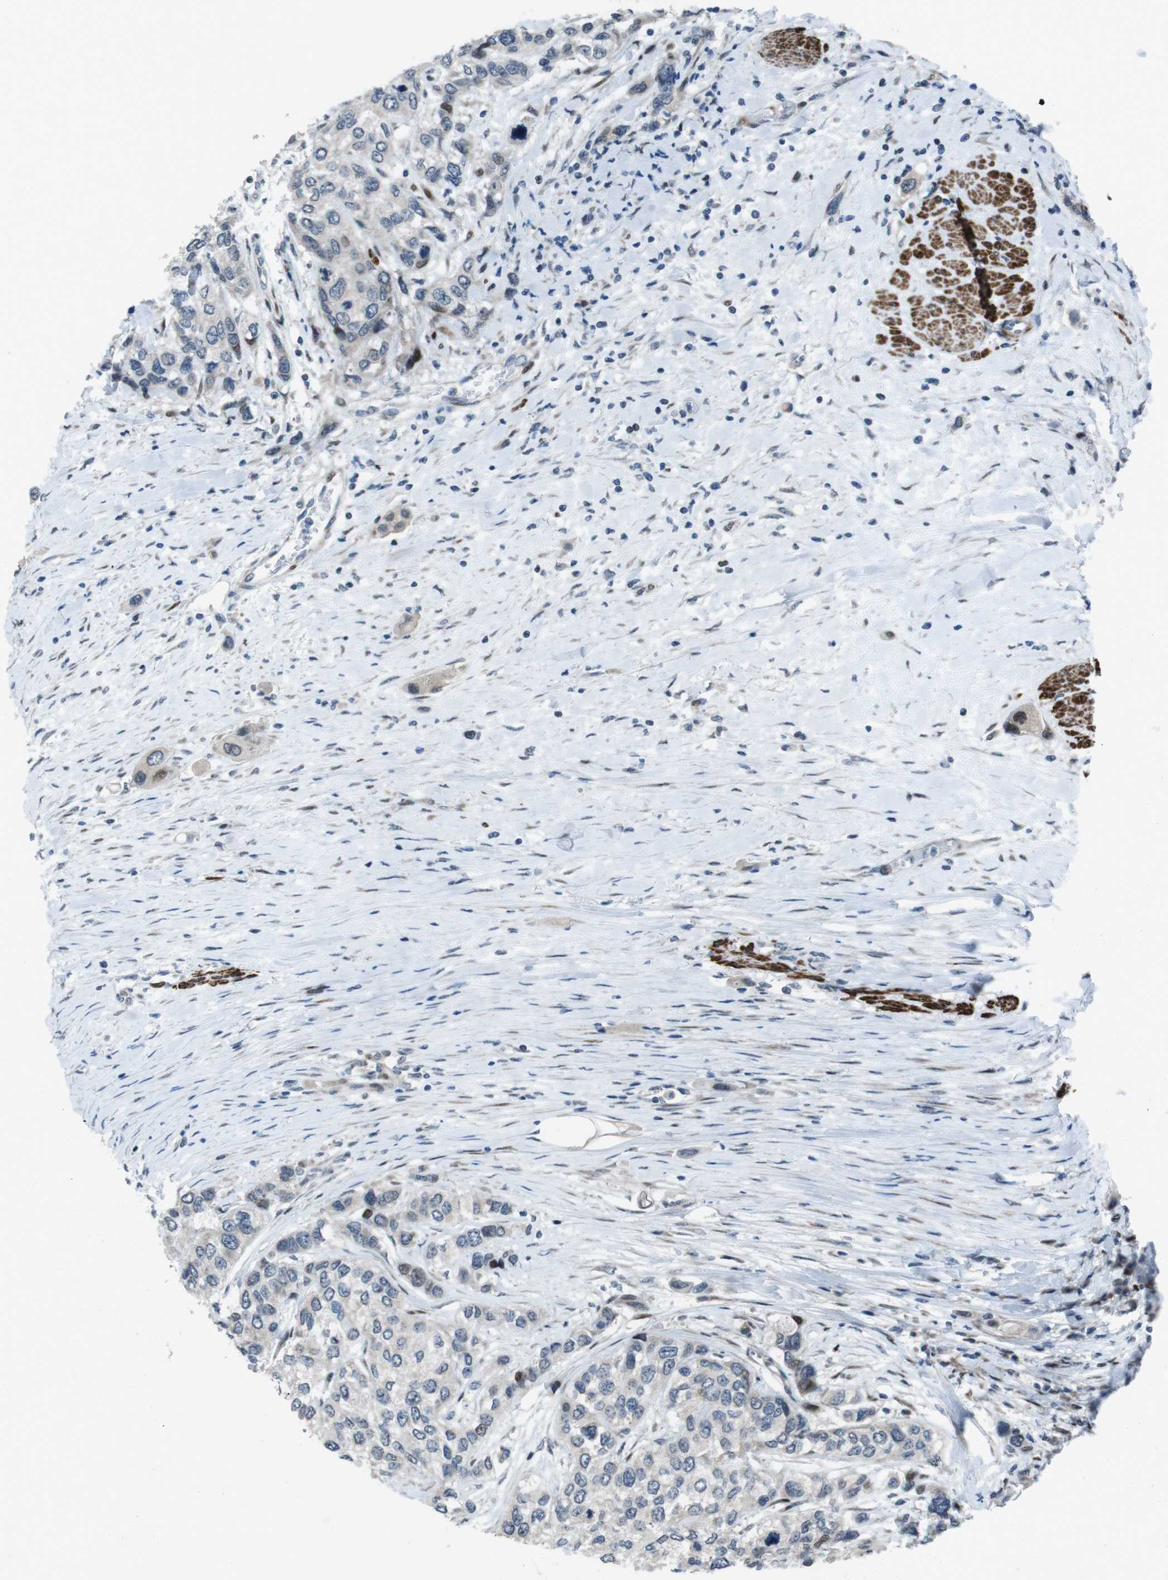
{"staining": {"intensity": "weak", "quantity": "<25%", "location": "nuclear"}, "tissue": "urothelial cancer", "cell_type": "Tumor cells", "image_type": "cancer", "snomed": [{"axis": "morphology", "description": "Urothelial carcinoma, High grade"}, {"axis": "topography", "description": "Urinary bladder"}], "caption": "The photomicrograph exhibits no staining of tumor cells in urothelial cancer.", "gene": "PBRM1", "patient": {"sex": "female", "age": 56}}